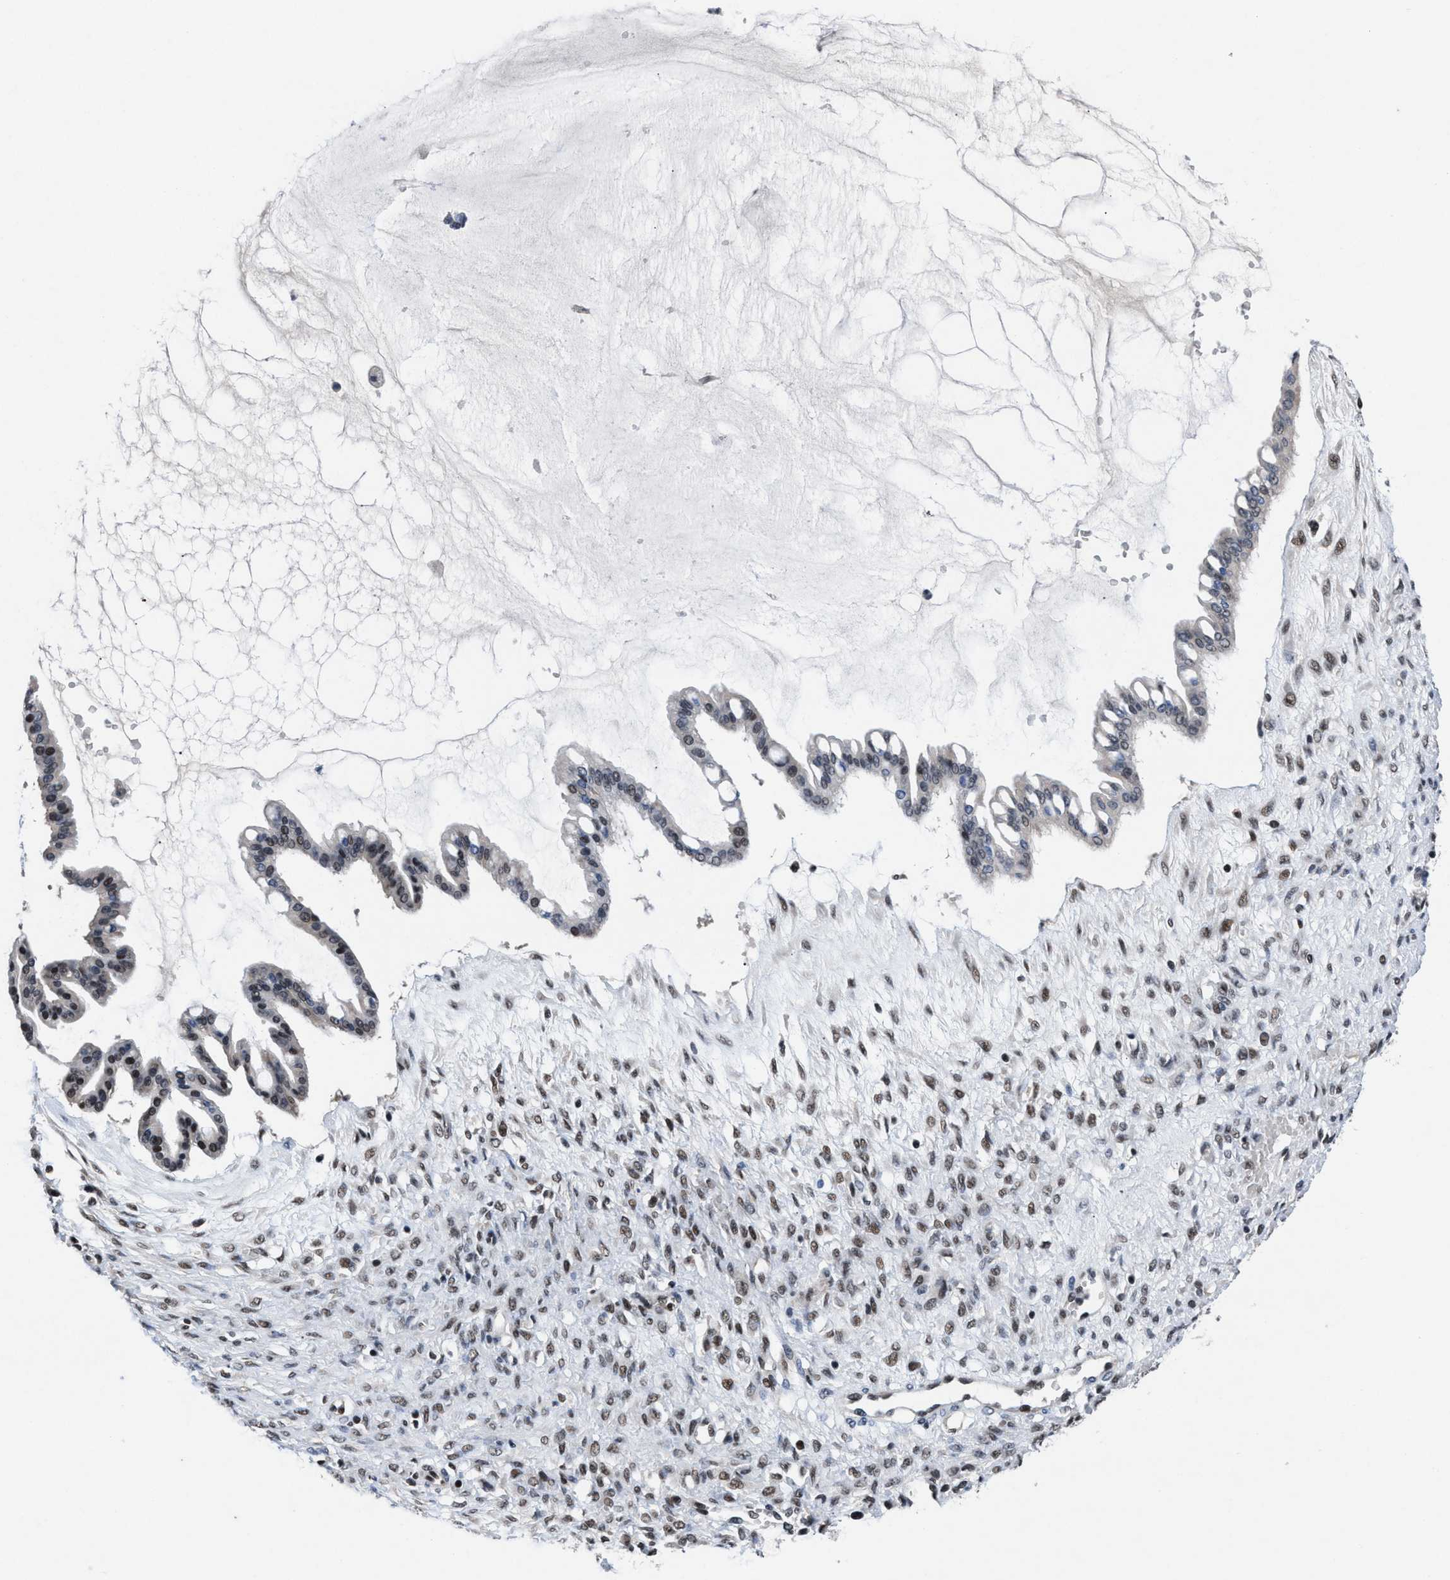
{"staining": {"intensity": "moderate", "quantity": "<25%", "location": "nuclear"}, "tissue": "ovarian cancer", "cell_type": "Tumor cells", "image_type": "cancer", "snomed": [{"axis": "morphology", "description": "Cystadenocarcinoma, mucinous, NOS"}, {"axis": "topography", "description": "Ovary"}], "caption": "Human ovarian mucinous cystadenocarcinoma stained for a protein (brown) demonstrates moderate nuclear positive expression in approximately <25% of tumor cells.", "gene": "WDR81", "patient": {"sex": "female", "age": 73}}